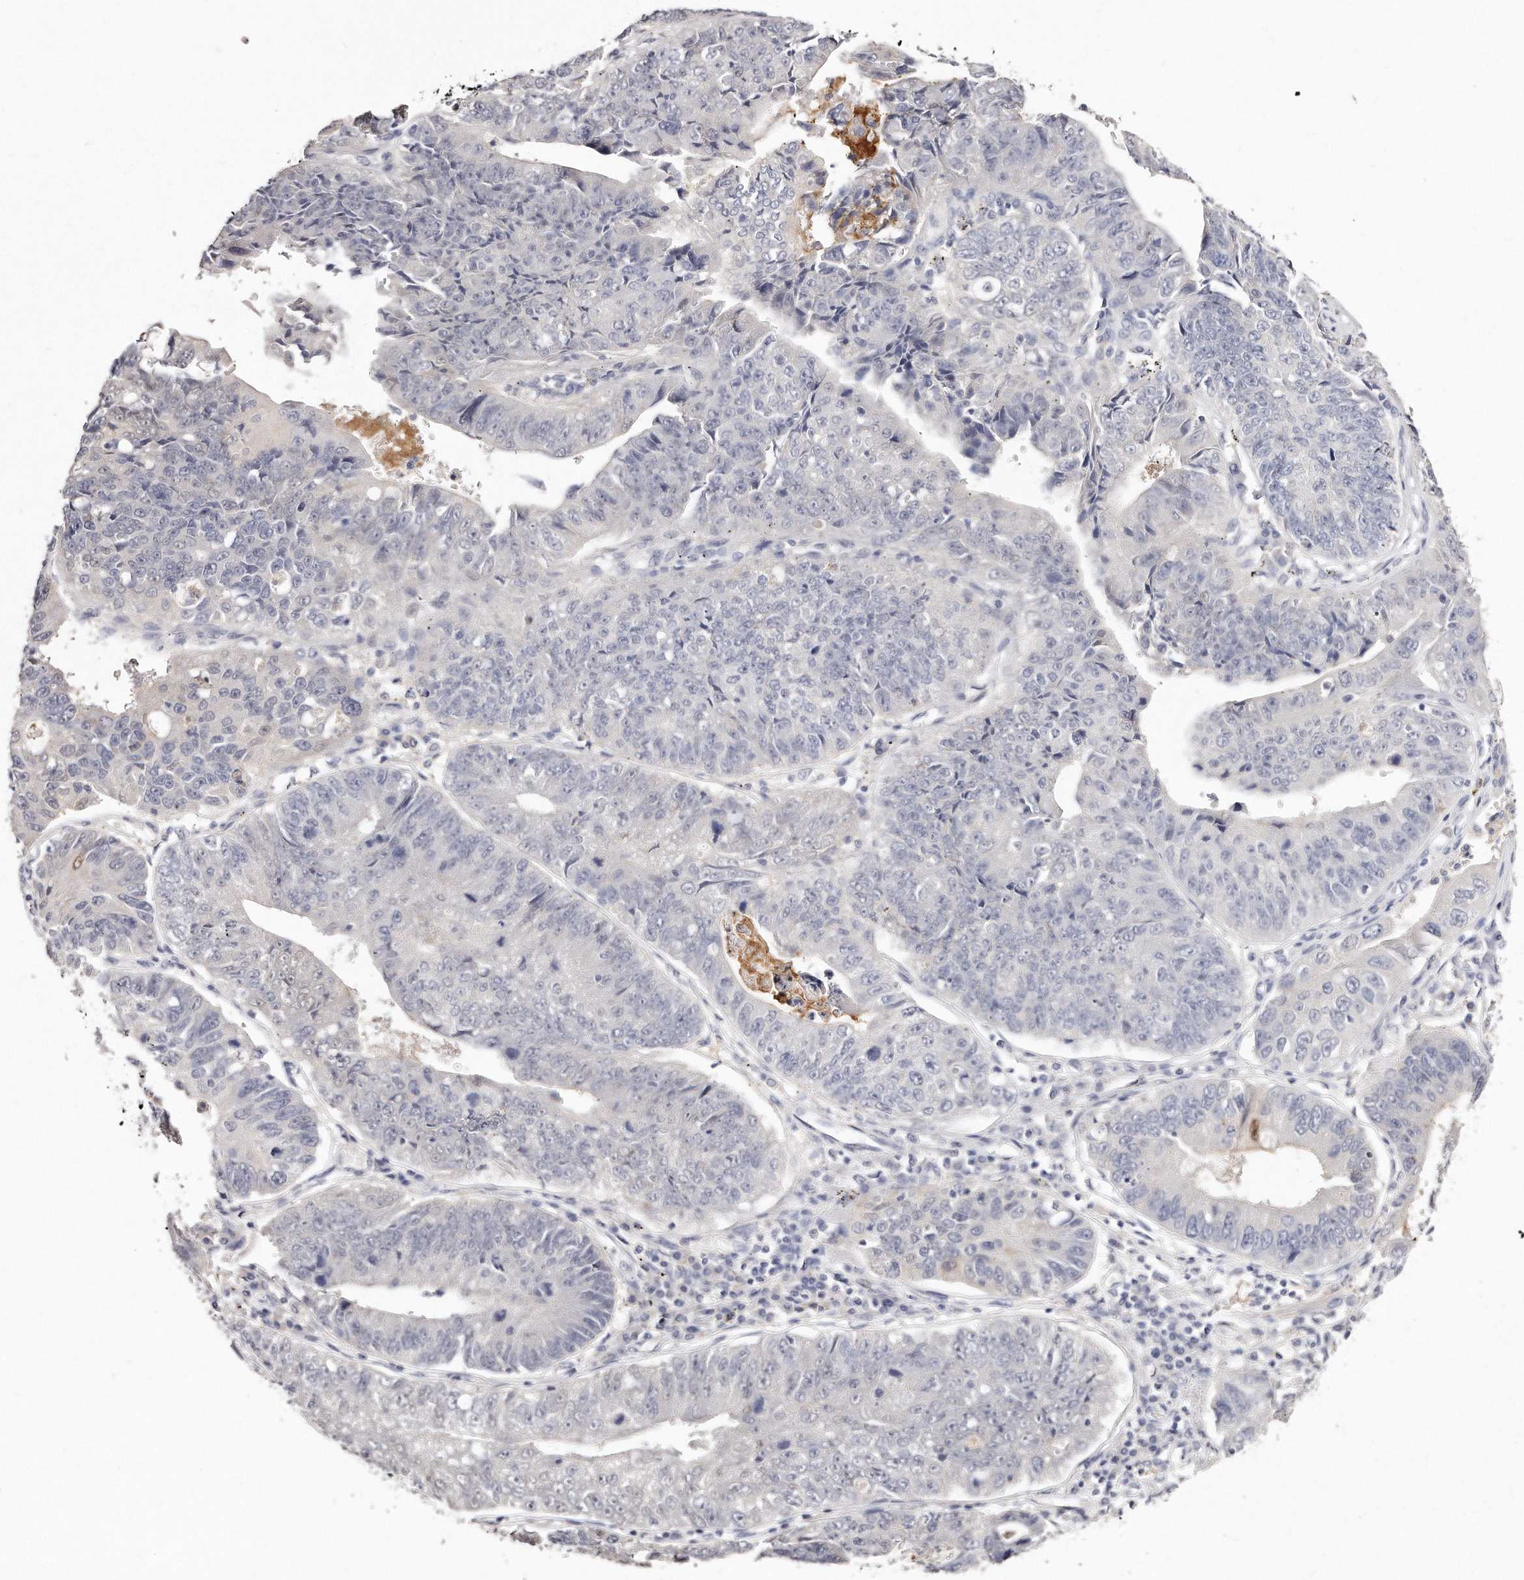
{"staining": {"intensity": "negative", "quantity": "none", "location": "none"}, "tissue": "stomach cancer", "cell_type": "Tumor cells", "image_type": "cancer", "snomed": [{"axis": "morphology", "description": "Adenocarcinoma, NOS"}, {"axis": "topography", "description": "Stomach"}], "caption": "This is an IHC micrograph of stomach cancer. There is no staining in tumor cells.", "gene": "GDA", "patient": {"sex": "male", "age": 59}}